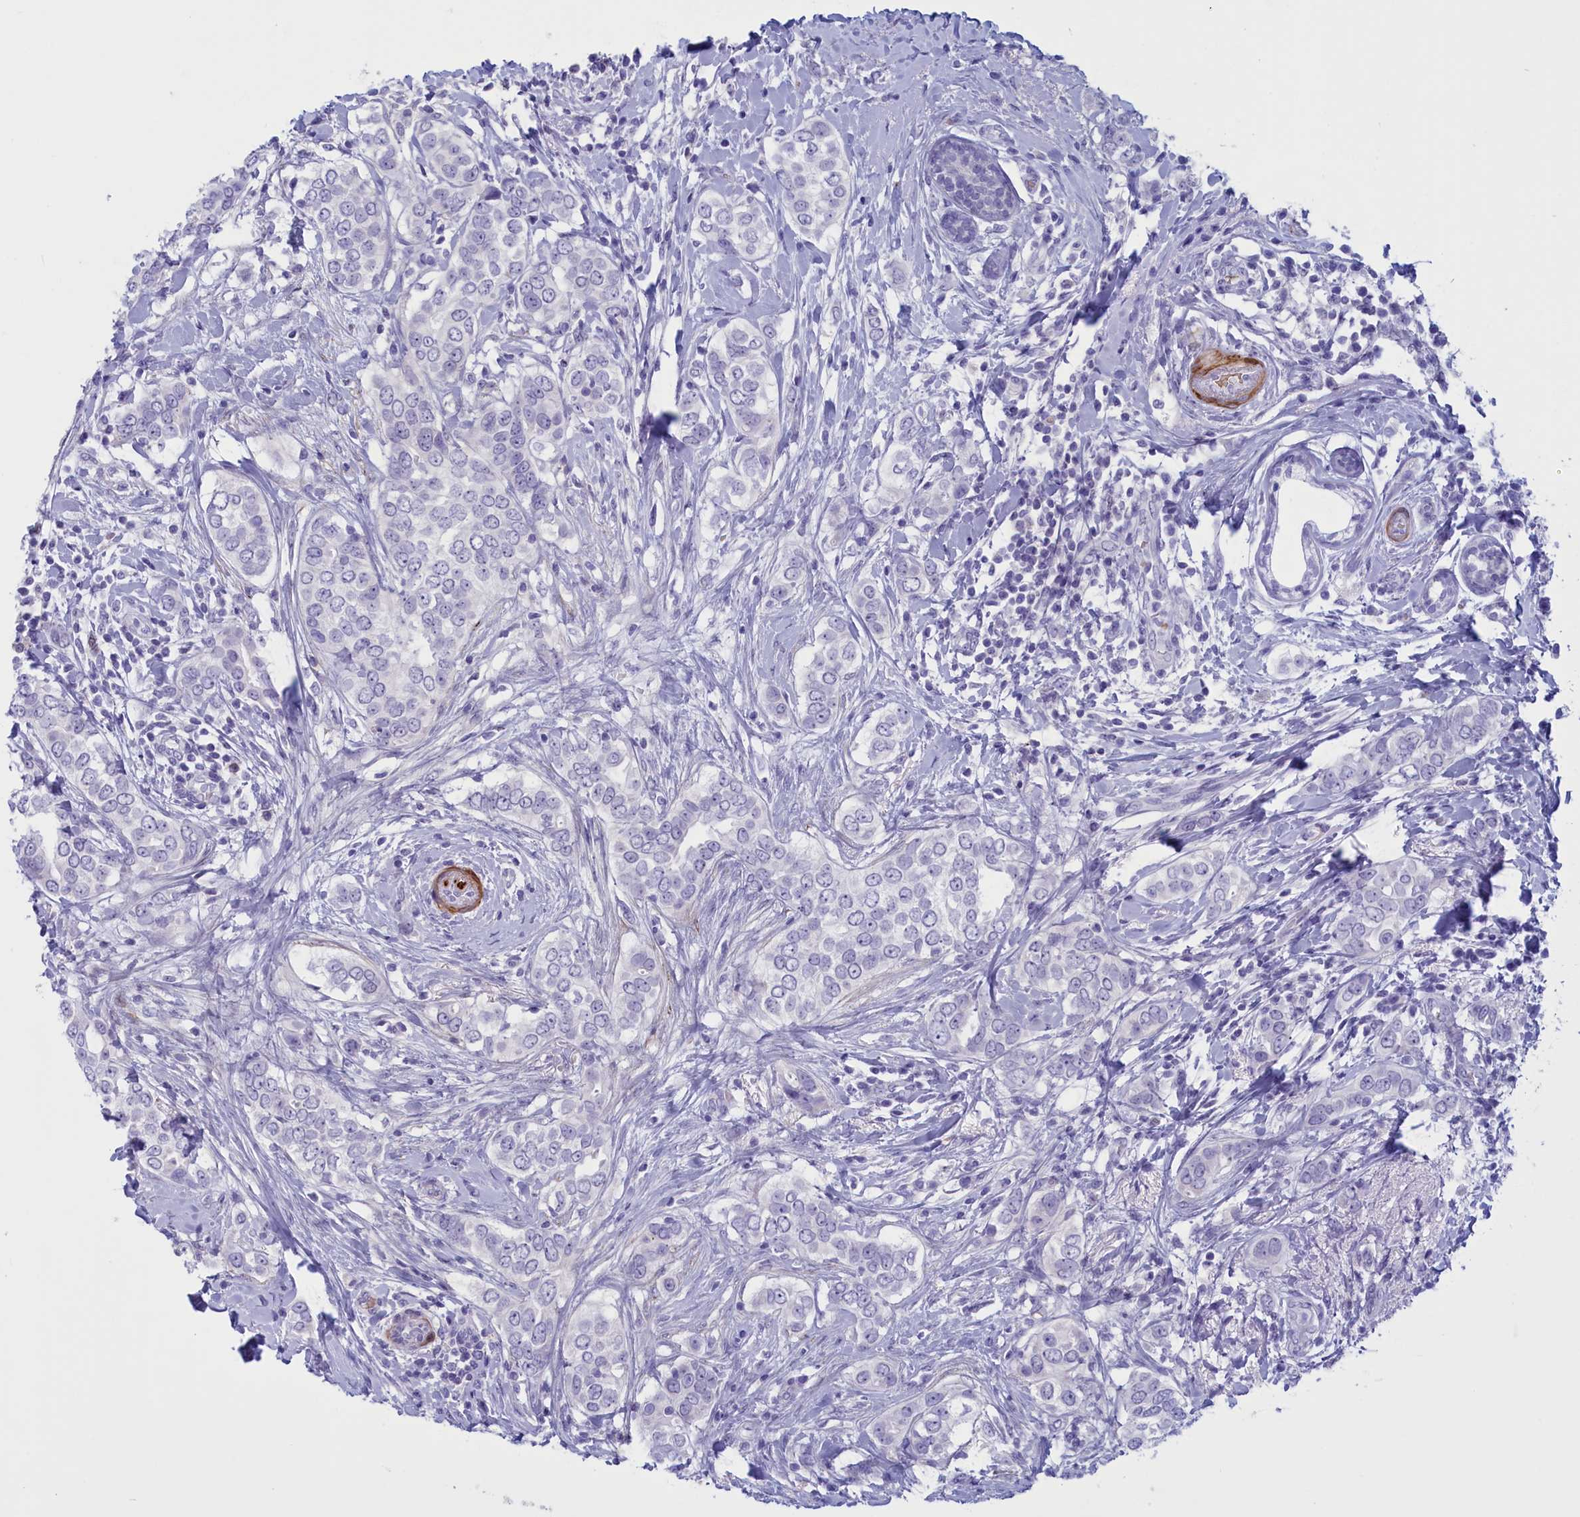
{"staining": {"intensity": "negative", "quantity": "none", "location": "none"}, "tissue": "breast cancer", "cell_type": "Tumor cells", "image_type": "cancer", "snomed": [{"axis": "morphology", "description": "Lobular carcinoma"}, {"axis": "topography", "description": "Breast"}], "caption": "DAB (3,3'-diaminobenzidine) immunohistochemical staining of human lobular carcinoma (breast) displays no significant expression in tumor cells.", "gene": "GAPDHS", "patient": {"sex": "female", "age": 51}}